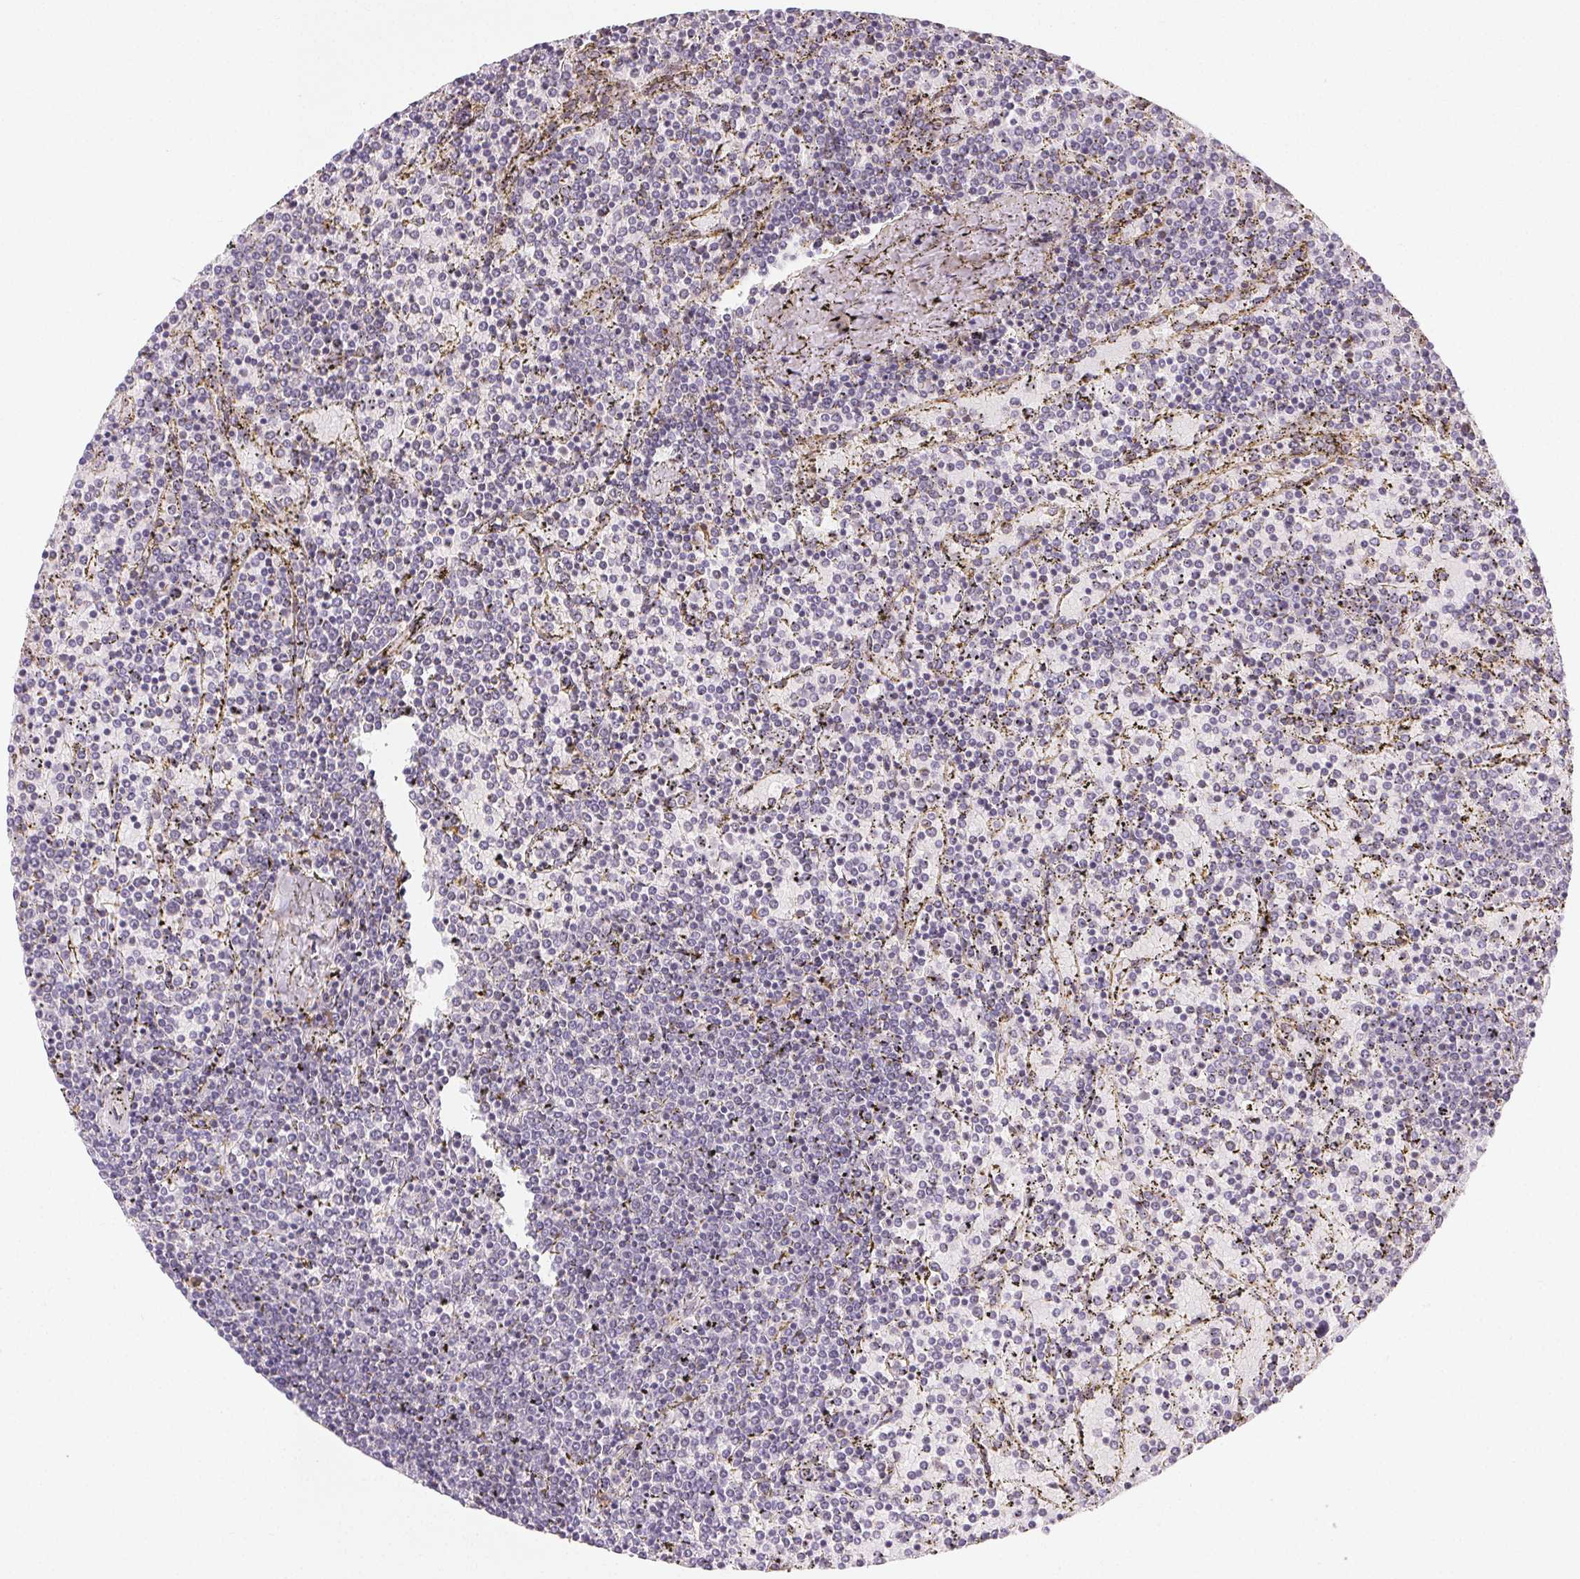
{"staining": {"intensity": "negative", "quantity": "none", "location": "none"}, "tissue": "lymphoma", "cell_type": "Tumor cells", "image_type": "cancer", "snomed": [{"axis": "morphology", "description": "Malignant lymphoma, non-Hodgkin's type, Low grade"}, {"axis": "topography", "description": "Spleen"}], "caption": "Protein analysis of malignant lymphoma, non-Hodgkin's type (low-grade) exhibits no significant positivity in tumor cells.", "gene": "RPGRIP1", "patient": {"sex": "female", "age": 77}}